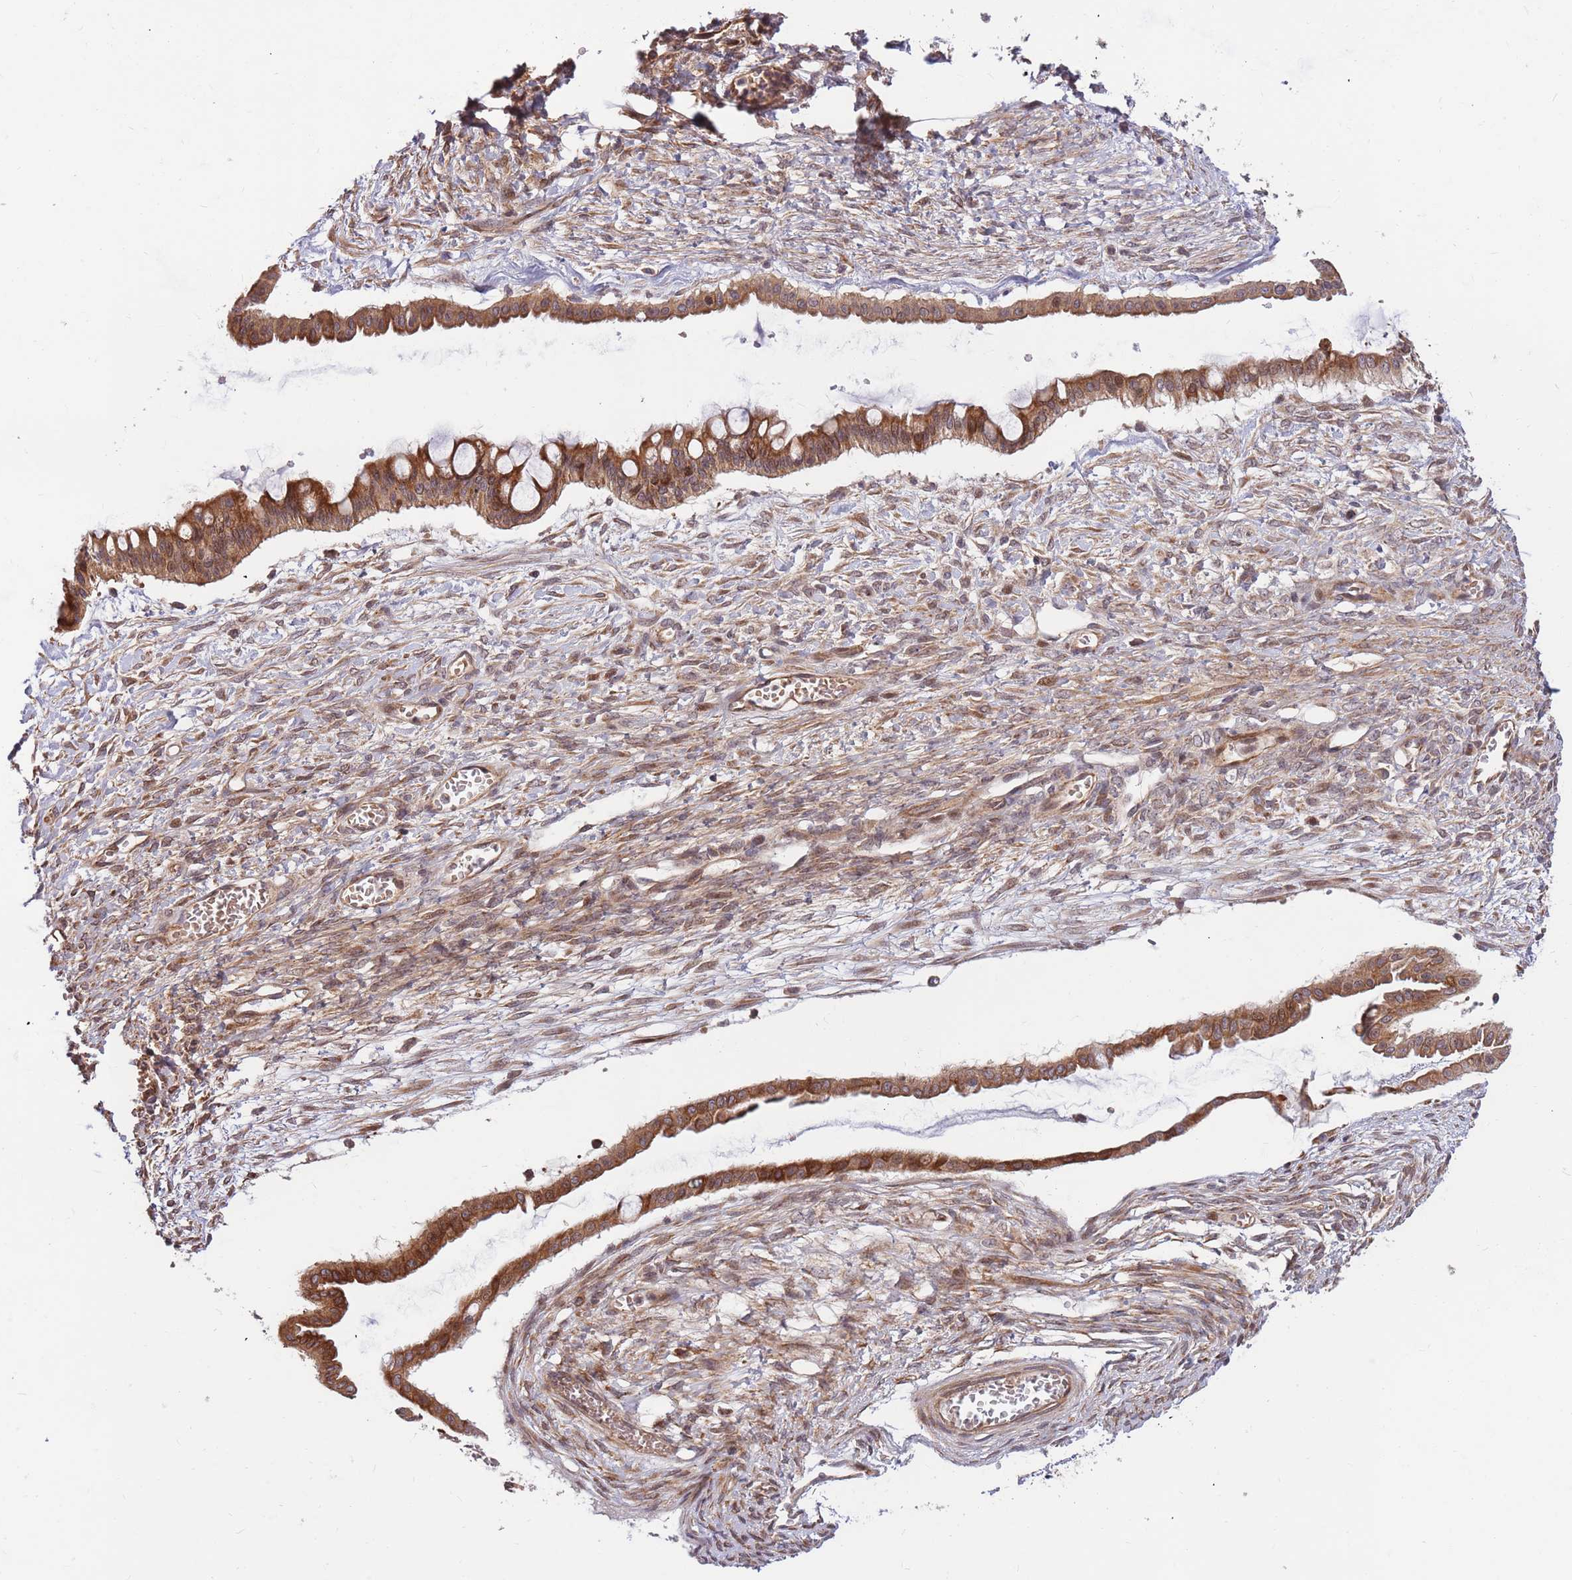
{"staining": {"intensity": "moderate", "quantity": ">75%", "location": "cytoplasmic/membranous,nuclear"}, "tissue": "ovarian cancer", "cell_type": "Tumor cells", "image_type": "cancer", "snomed": [{"axis": "morphology", "description": "Cystadenocarcinoma, mucinous, NOS"}, {"axis": "topography", "description": "Ovary"}], "caption": "Immunohistochemical staining of ovarian mucinous cystadenocarcinoma shows moderate cytoplasmic/membranous and nuclear protein expression in approximately >75% of tumor cells.", "gene": "HAUS3", "patient": {"sex": "female", "age": 73}}